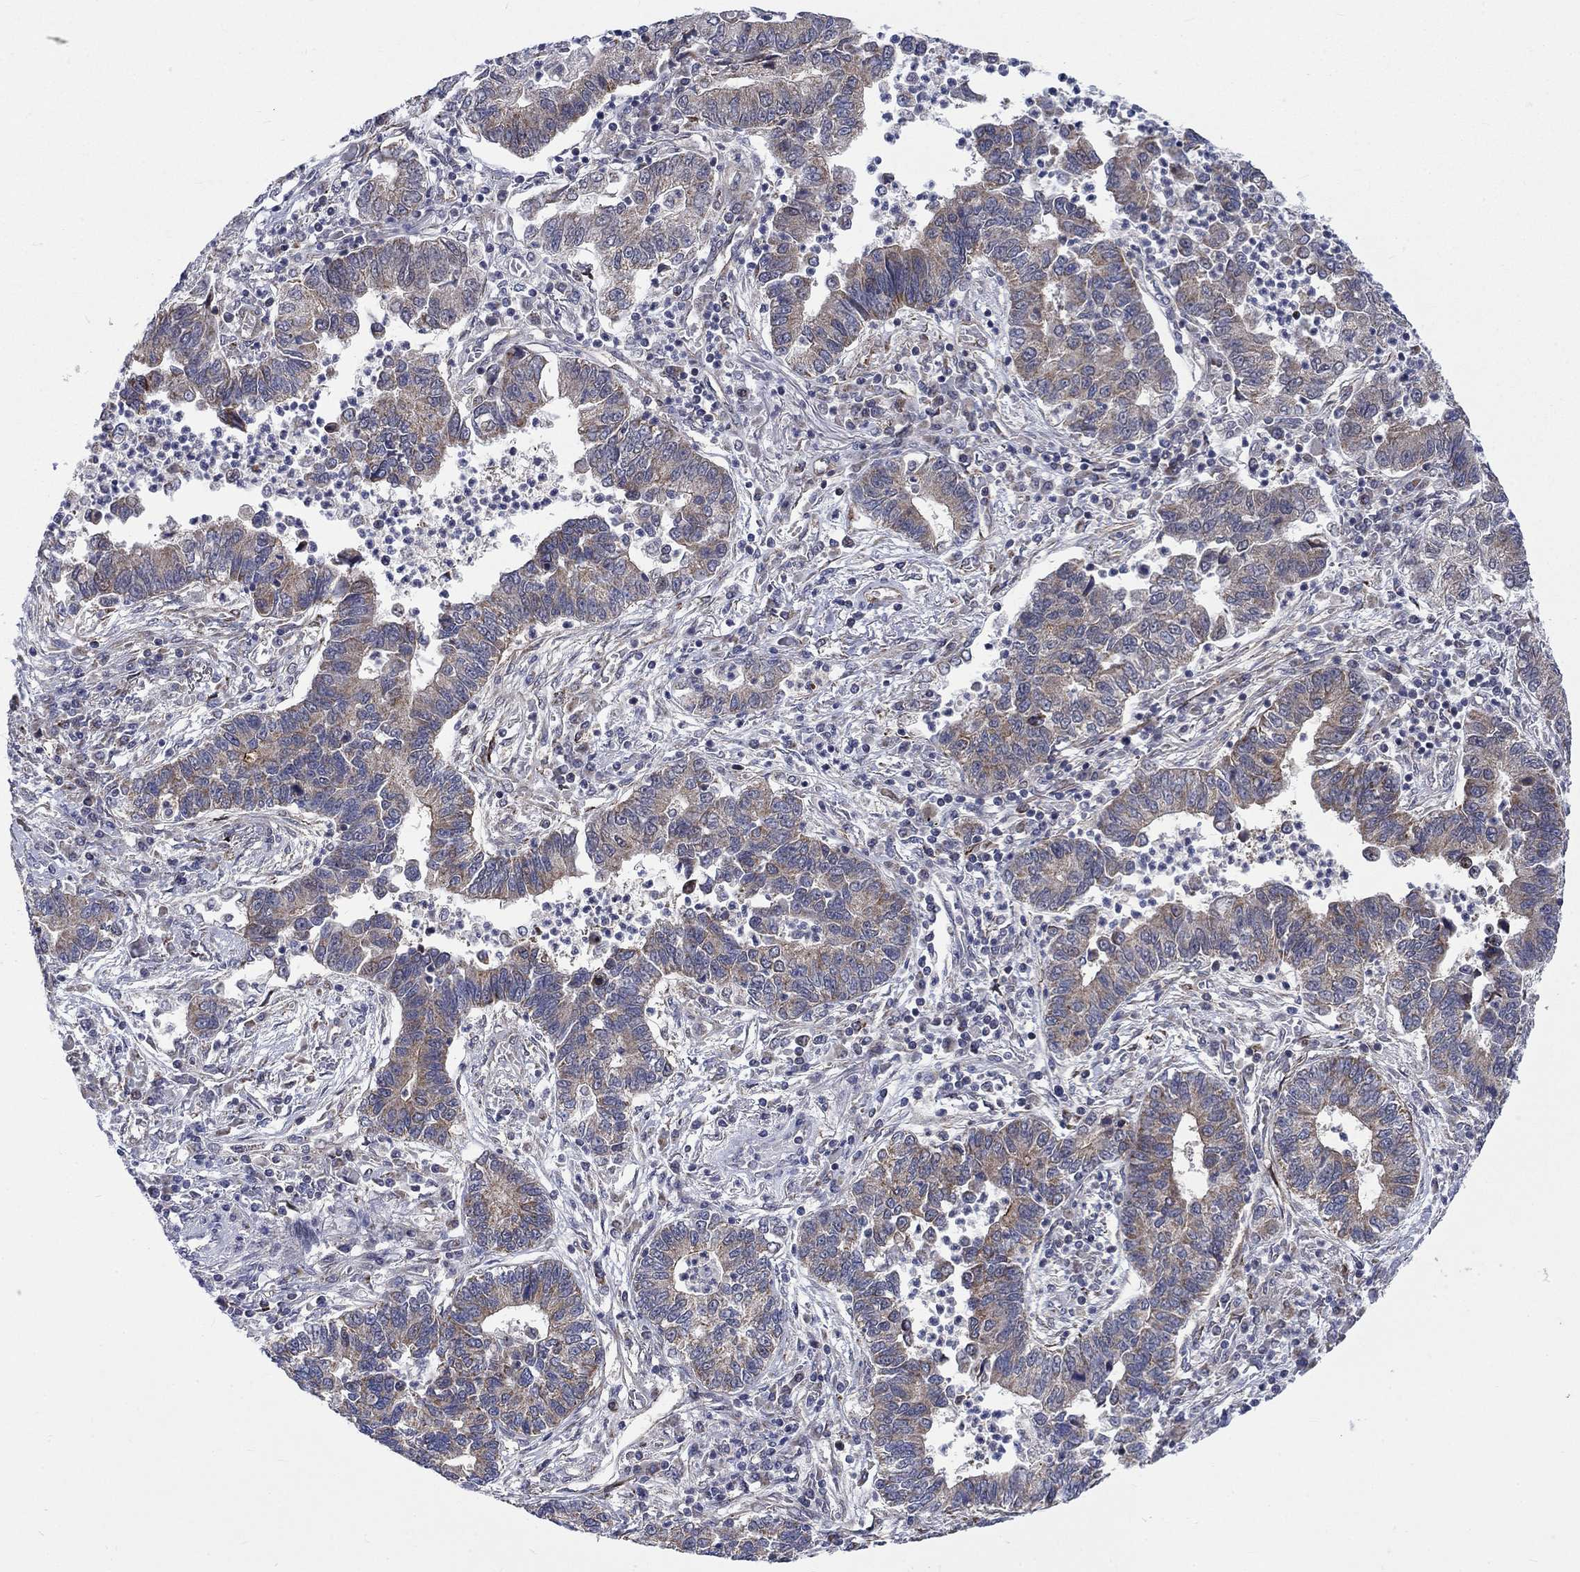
{"staining": {"intensity": "weak", "quantity": "25%-75%", "location": "cytoplasmic/membranous"}, "tissue": "lung cancer", "cell_type": "Tumor cells", "image_type": "cancer", "snomed": [{"axis": "morphology", "description": "Adenocarcinoma, NOS"}, {"axis": "topography", "description": "Lung"}], "caption": "Lung adenocarcinoma stained with a protein marker exhibits weak staining in tumor cells.", "gene": "SLC35F2", "patient": {"sex": "female", "age": 57}}